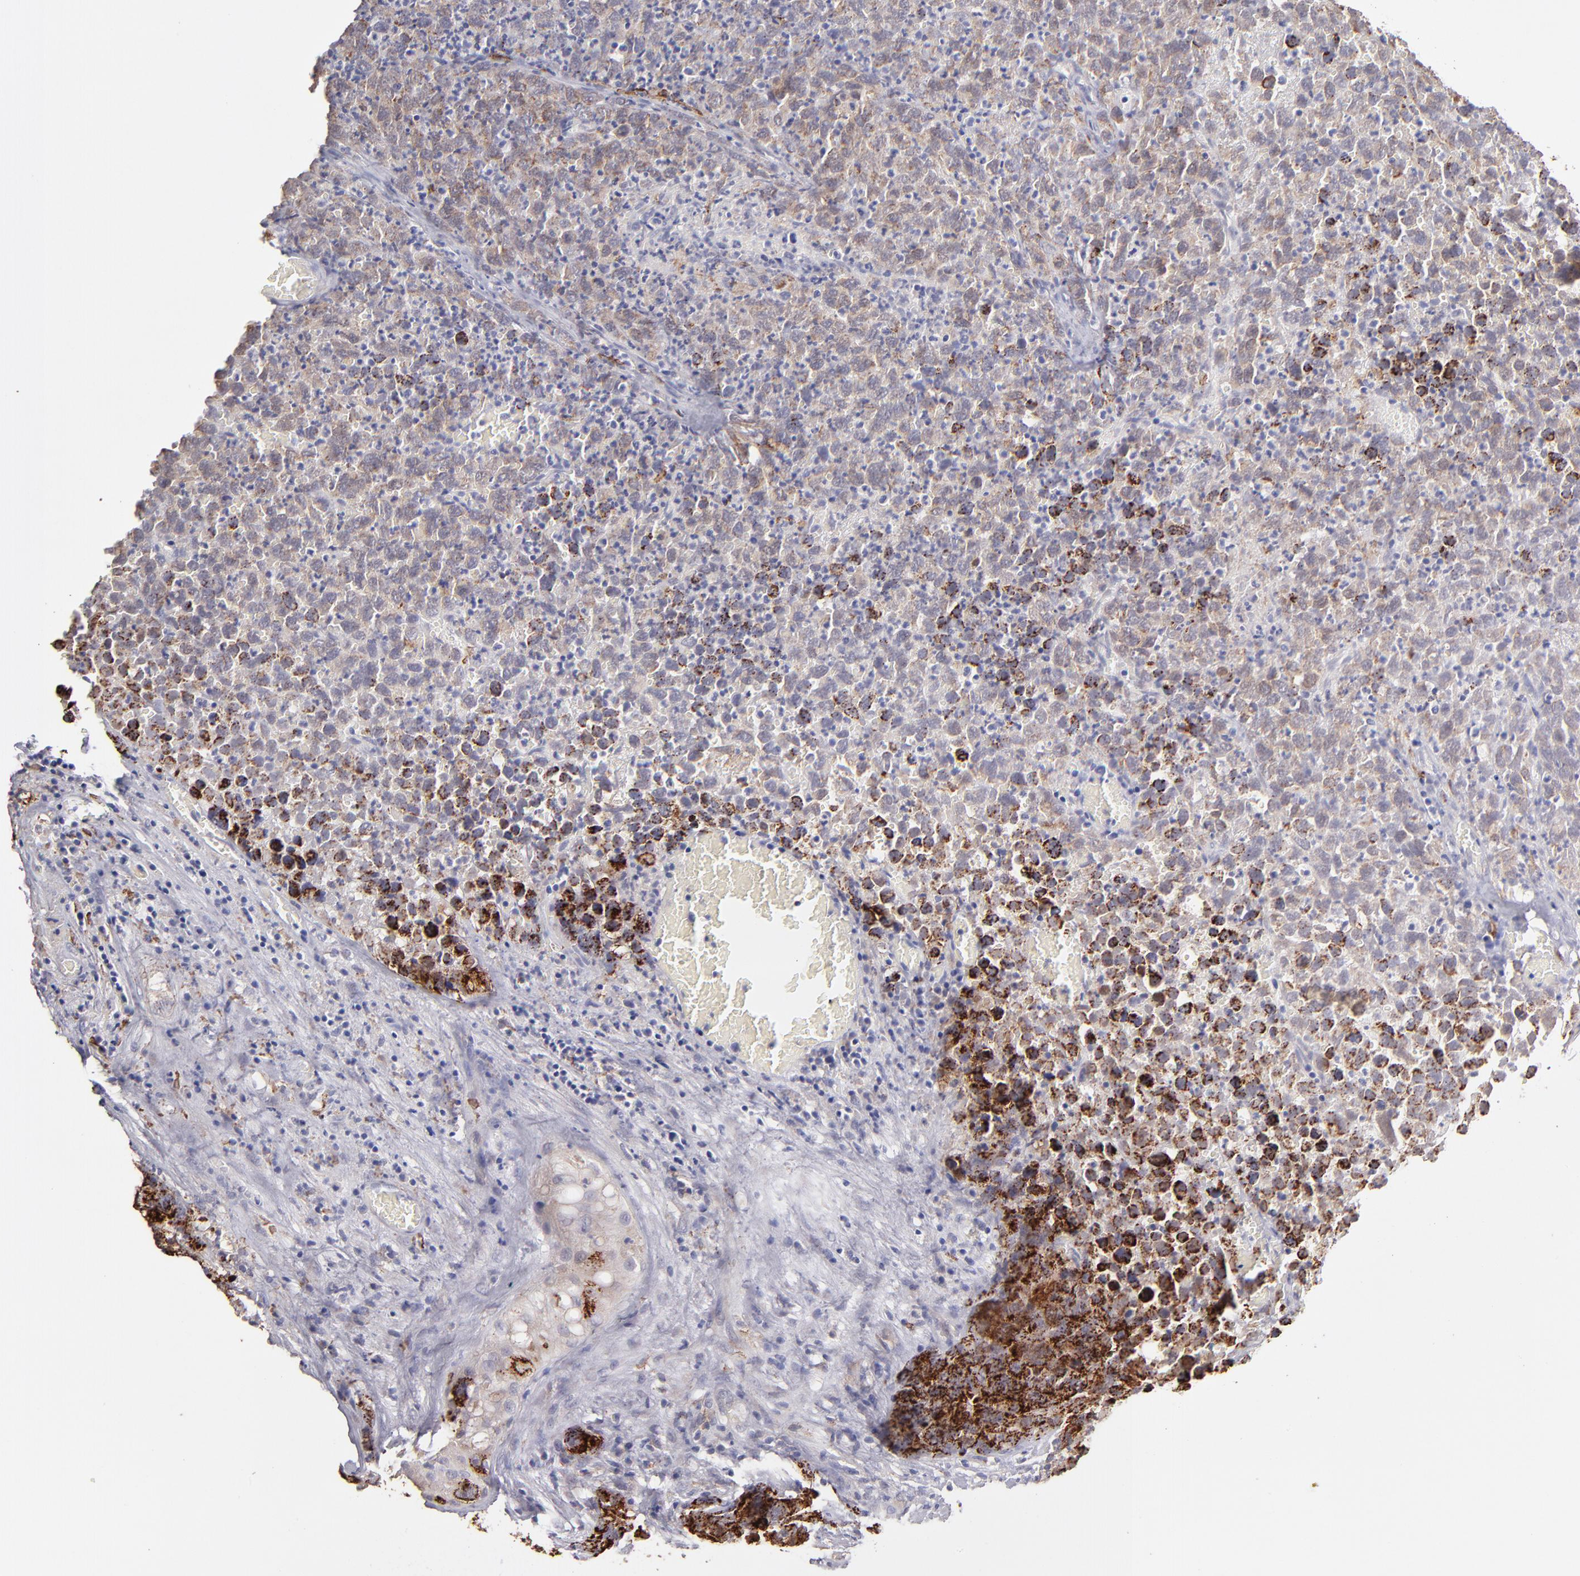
{"staining": {"intensity": "strong", "quantity": "25%-75%", "location": "cytoplasmic/membranous"}, "tissue": "testis cancer", "cell_type": "Tumor cells", "image_type": "cancer", "snomed": [{"axis": "morphology", "description": "Carcinoma, Embryonal, NOS"}, {"axis": "topography", "description": "Testis"}], "caption": "Immunohistochemistry image of neoplastic tissue: embryonal carcinoma (testis) stained using immunohistochemistry shows high levels of strong protein expression localized specifically in the cytoplasmic/membranous of tumor cells, appearing as a cytoplasmic/membranous brown color.", "gene": "GLDC", "patient": {"sex": "male", "age": 31}}